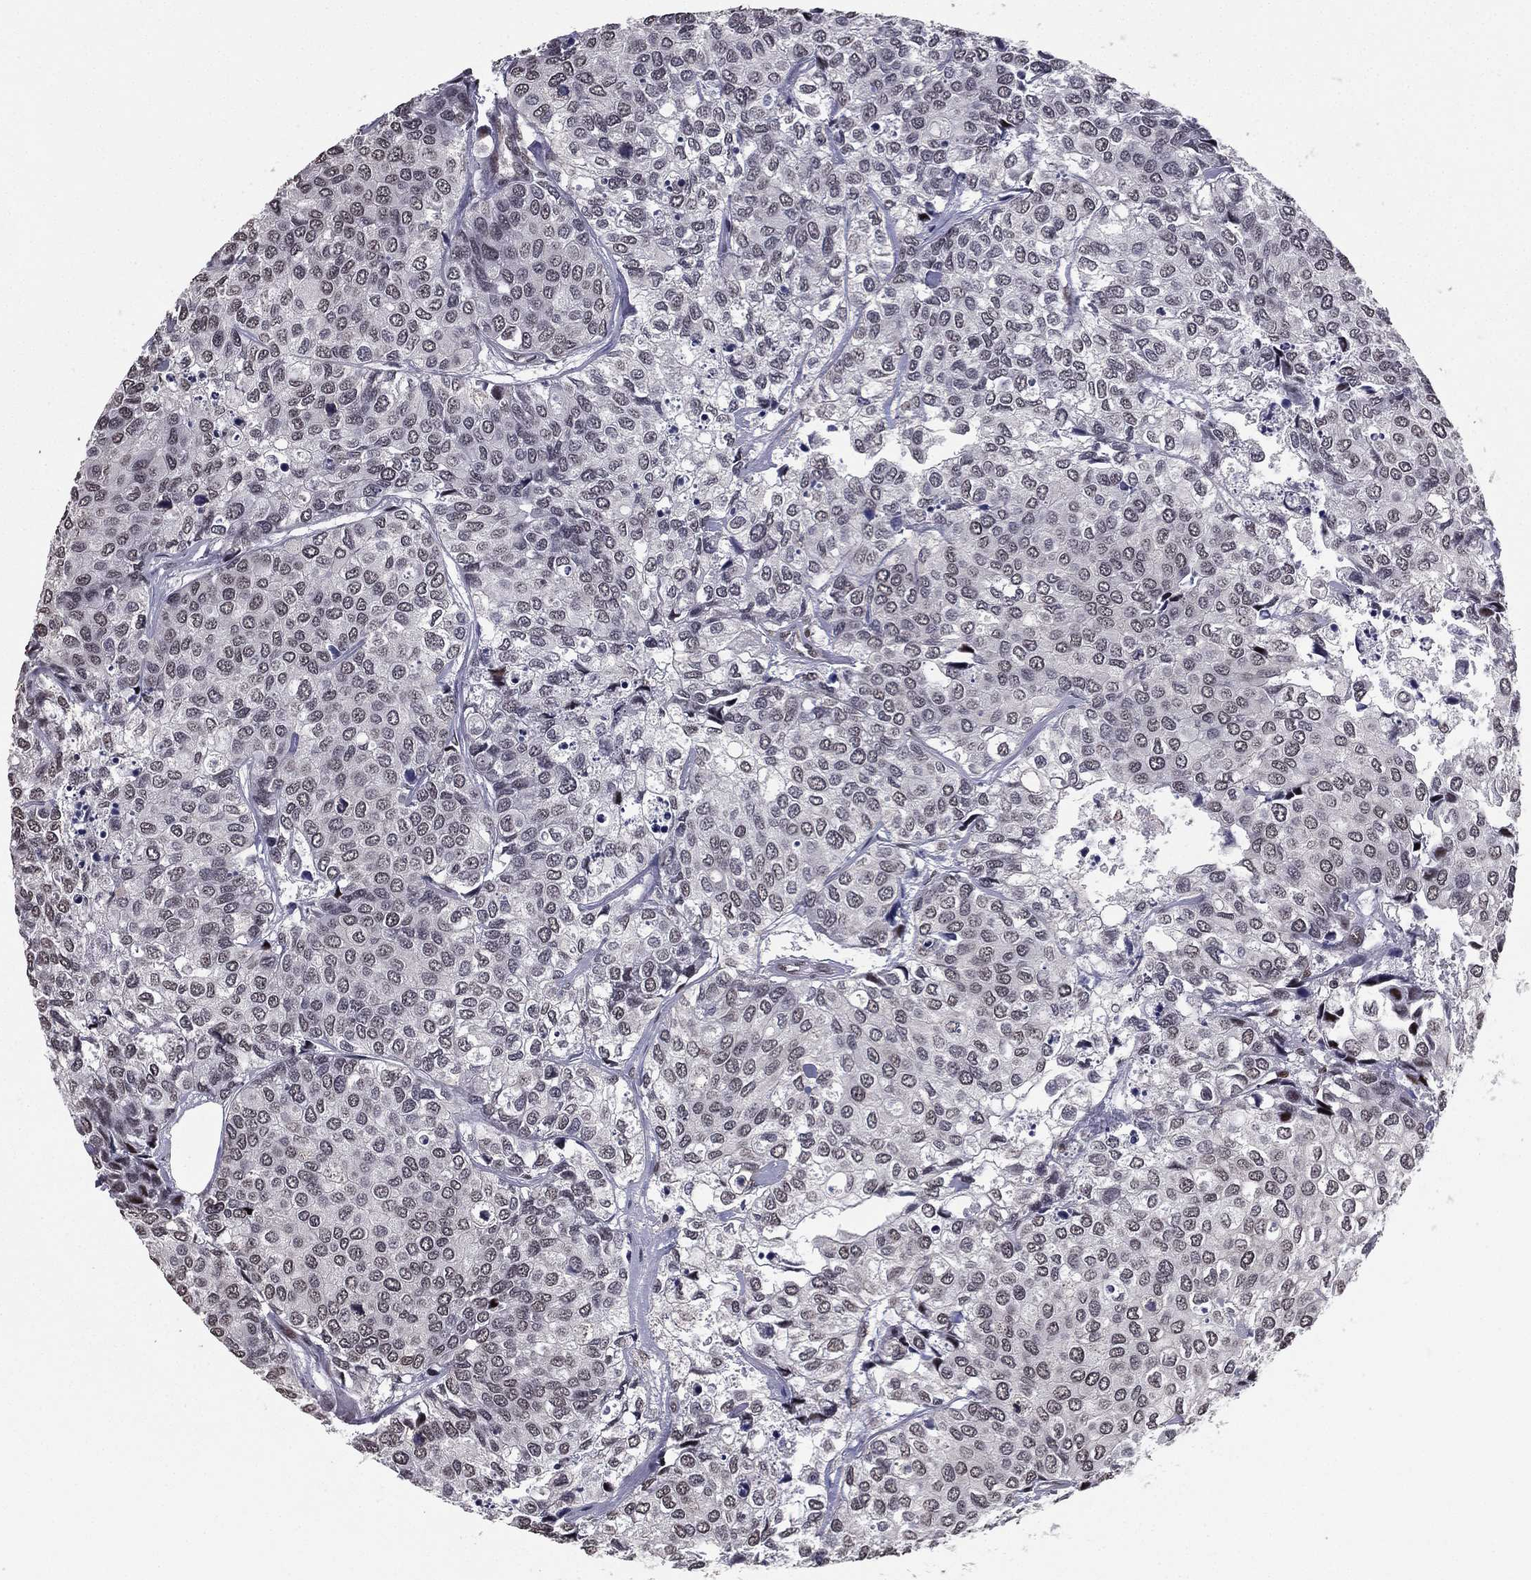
{"staining": {"intensity": "negative", "quantity": "none", "location": "none"}, "tissue": "urothelial cancer", "cell_type": "Tumor cells", "image_type": "cancer", "snomed": [{"axis": "morphology", "description": "Urothelial carcinoma, High grade"}, {"axis": "topography", "description": "Urinary bladder"}], "caption": "Tumor cells show no significant expression in urothelial carcinoma (high-grade).", "gene": "RARB", "patient": {"sex": "male", "age": 73}}